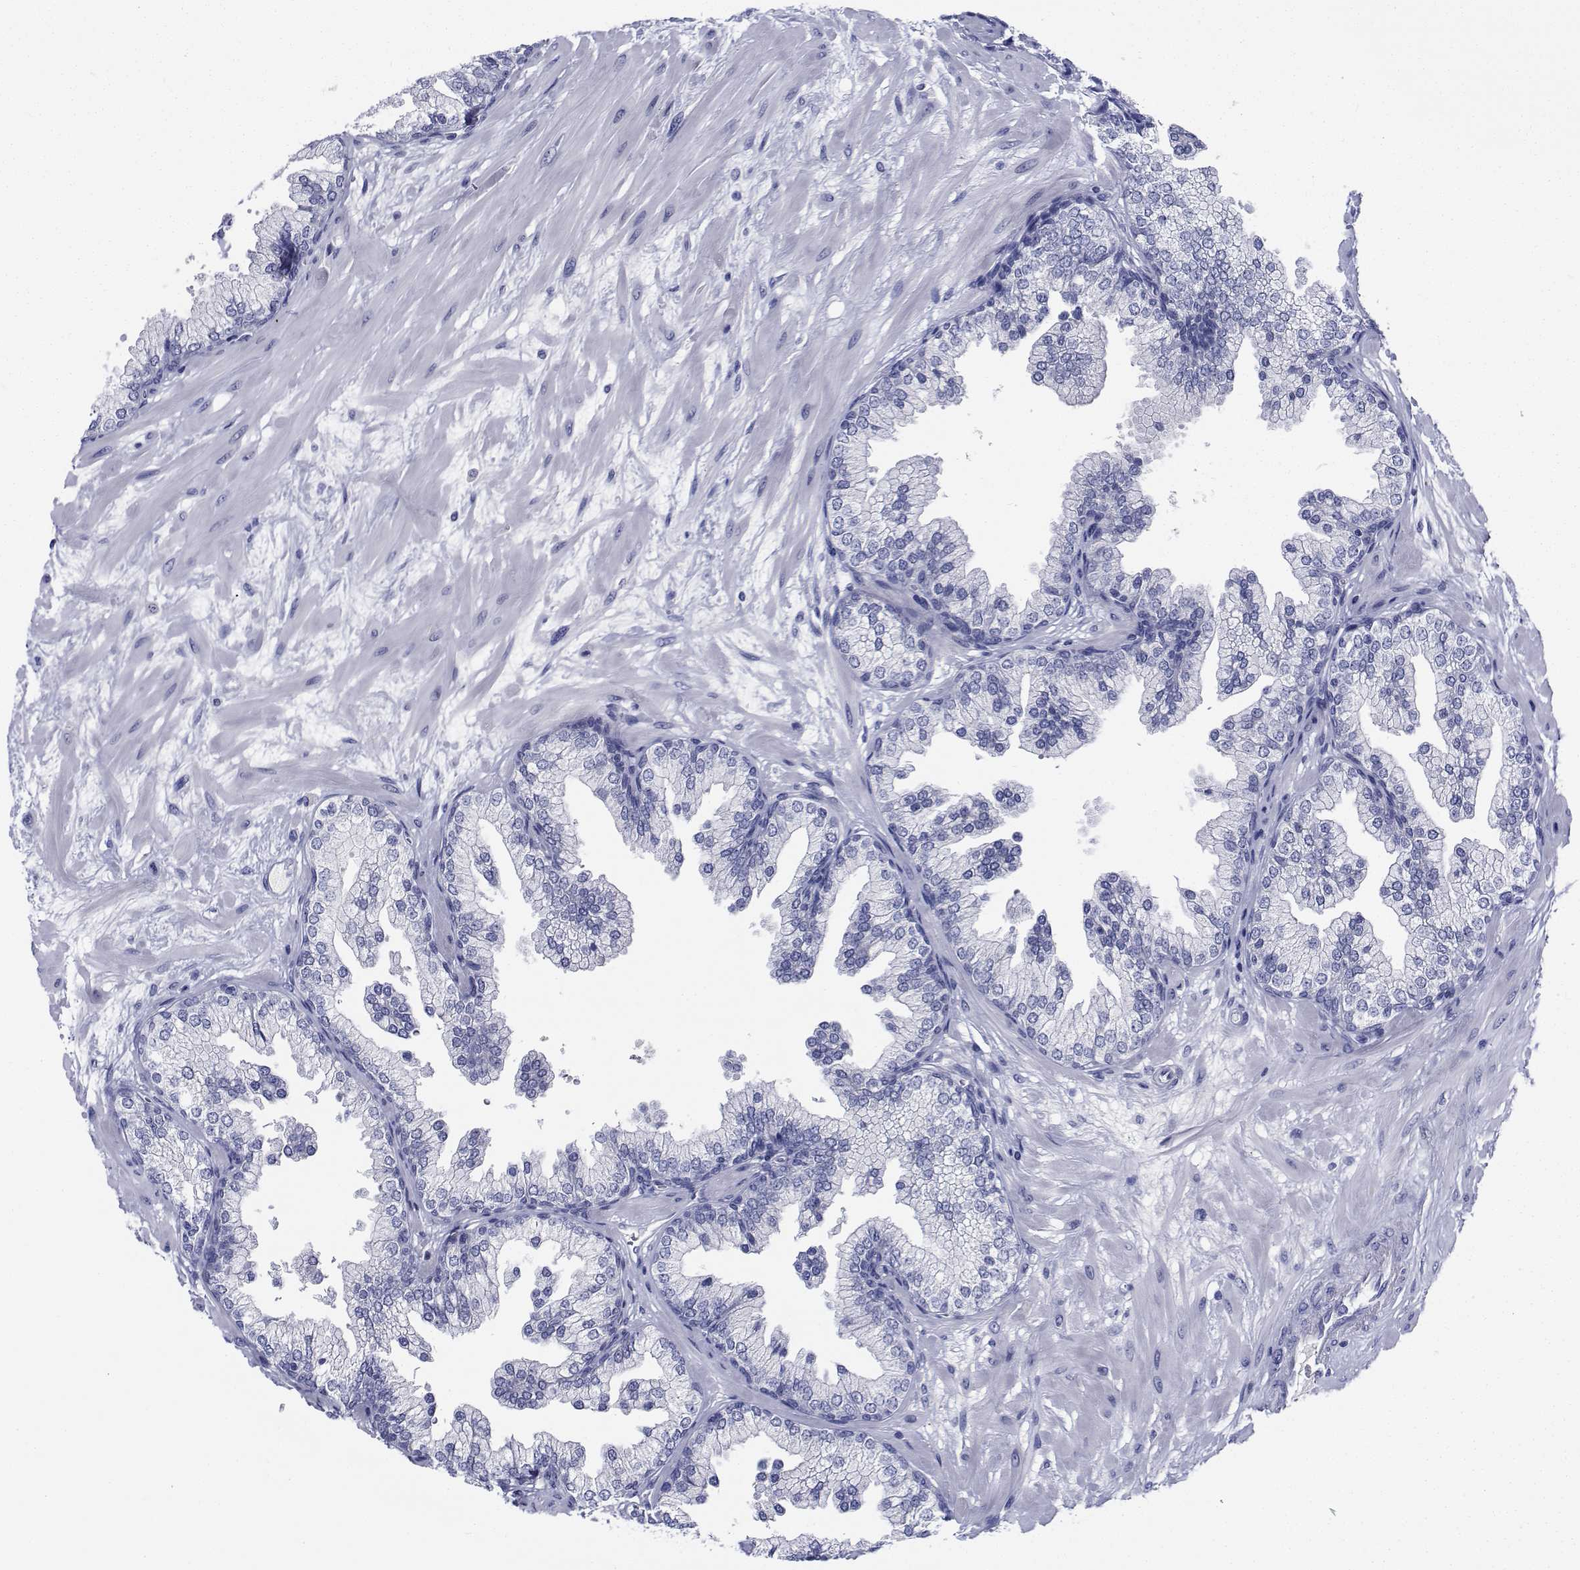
{"staining": {"intensity": "negative", "quantity": "none", "location": "none"}, "tissue": "prostate", "cell_type": "Glandular cells", "image_type": "normal", "snomed": [{"axis": "morphology", "description": "Normal tissue, NOS"}, {"axis": "topography", "description": "Prostate"}, {"axis": "topography", "description": "Peripheral nerve tissue"}], "caption": "IHC image of normal human prostate stained for a protein (brown), which shows no staining in glandular cells.", "gene": "PLXNA4", "patient": {"sex": "male", "age": 61}}